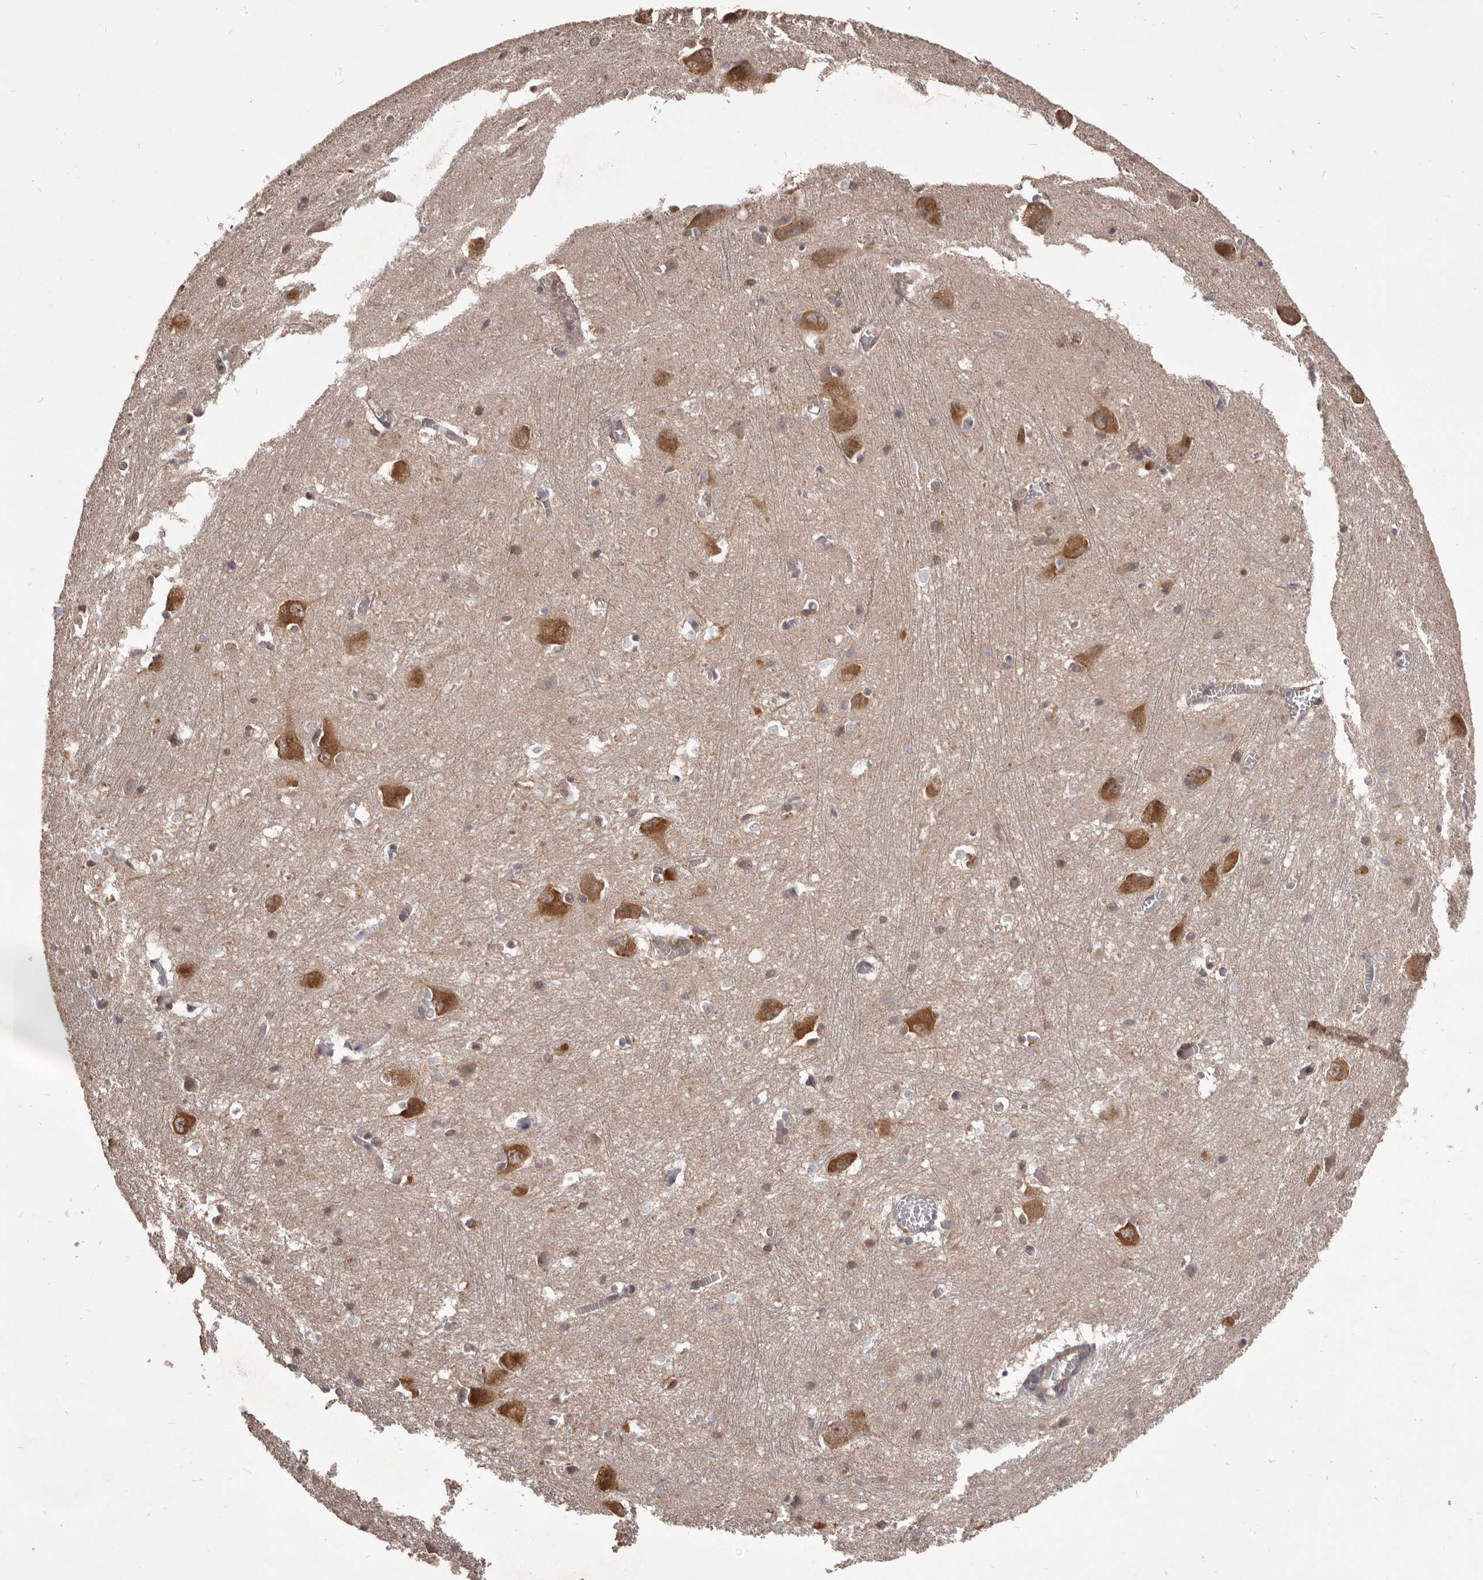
{"staining": {"intensity": "moderate", "quantity": "<25%", "location": "cytoplasmic/membranous"}, "tissue": "caudate", "cell_type": "Glial cells", "image_type": "normal", "snomed": [{"axis": "morphology", "description": "Normal tissue, NOS"}, {"axis": "topography", "description": "Lateral ventricle wall"}], "caption": "Unremarkable caudate shows moderate cytoplasmic/membranous positivity in about <25% of glial cells, visualized by immunohistochemistry.", "gene": "HBS1L", "patient": {"sex": "male", "age": 37}}